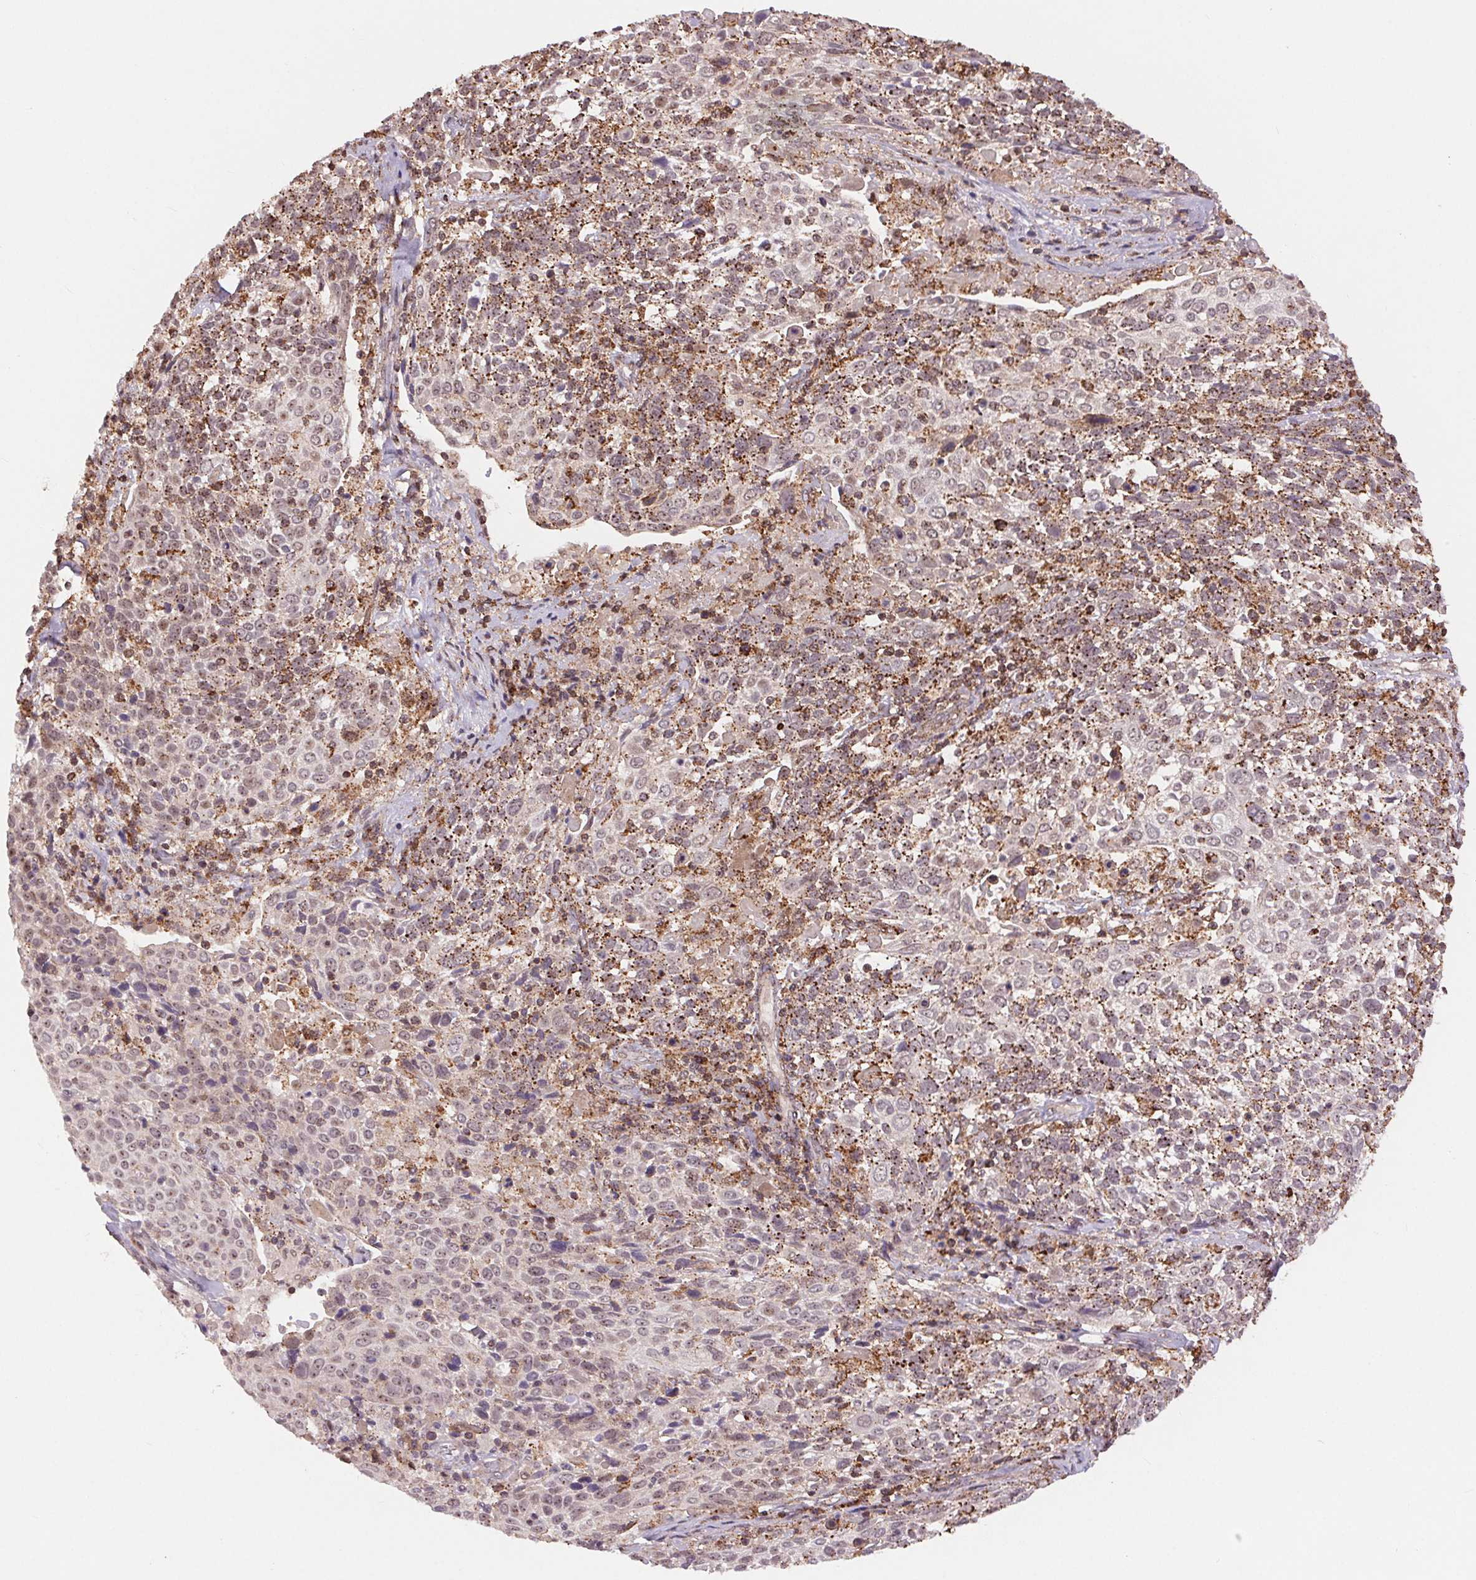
{"staining": {"intensity": "moderate", "quantity": ">75%", "location": "cytoplasmic/membranous"}, "tissue": "cervical cancer", "cell_type": "Tumor cells", "image_type": "cancer", "snomed": [{"axis": "morphology", "description": "Squamous cell carcinoma, NOS"}, {"axis": "topography", "description": "Cervix"}], "caption": "This micrograph shows immunohistochemistry staining of human squamous cell carcinoma (cervical), with medium moderate cytoplasmic/membranous staining in approximately >75% of tumor cells.", "gene": "CHMP4B", "patient": {"sex": "female", "age": 61}}